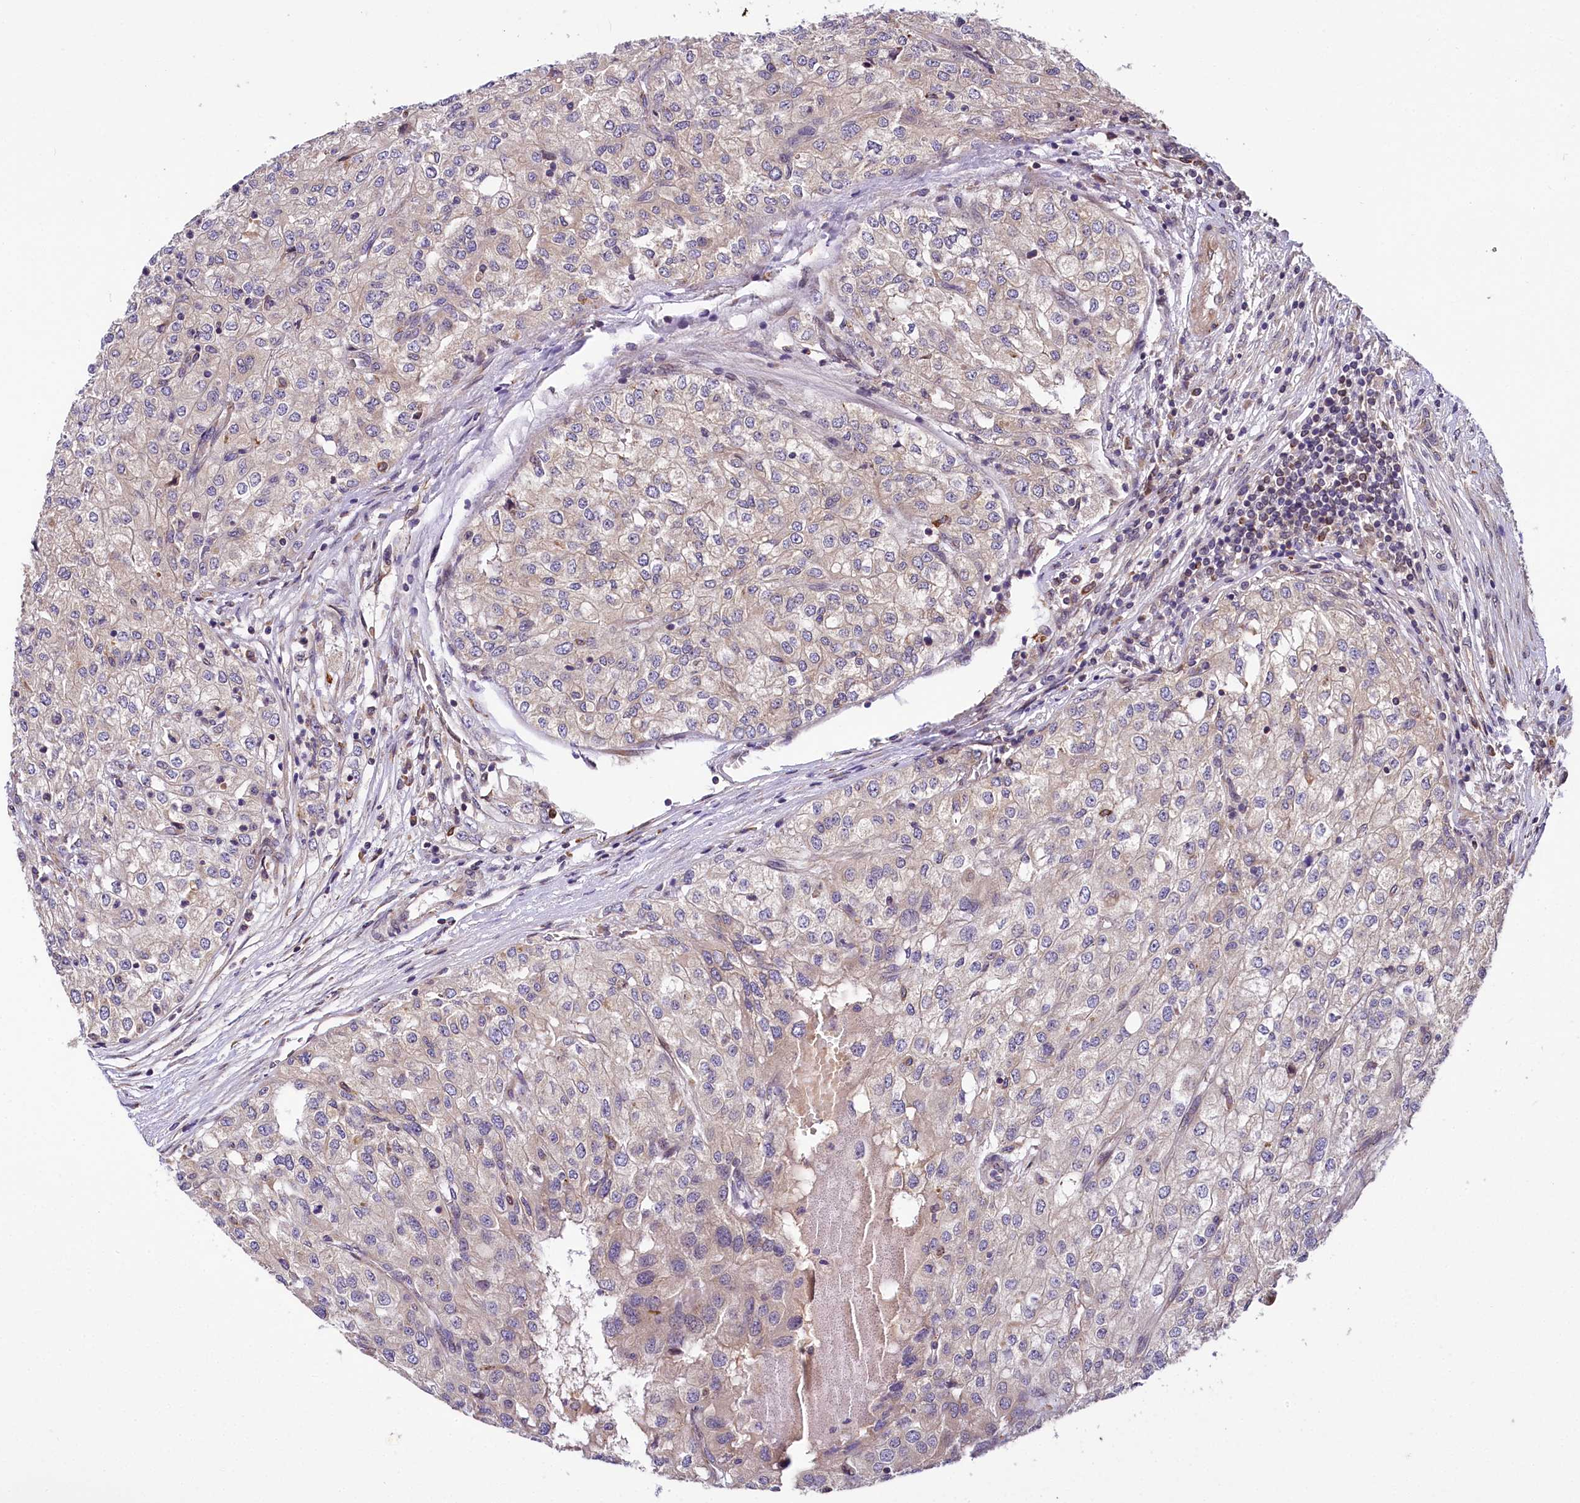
{"staining": {"intensity": "weak", "quantity": "25%-75%", "location": "cytoplasmic/membranous"}, "tissue": "renal cancer", "cell_type": "Tumor cells", "image_type": "cancer", "snomed": [{"axis": "morphology", "description": "Adenocarcinoma, NOS"}, {"axis": "topography", "description": "Kidney"}], "caption": "Immunohistochemistry photomicrograph of human renal adenocarcinoma stained for a protein (brown), which shows low levels of weak cytoplasmic/membranous expression in approximately 25%-75% of tumor cells.", "gene": "SUPV3L1", "patient": {"sex": "female", "age": 54}}